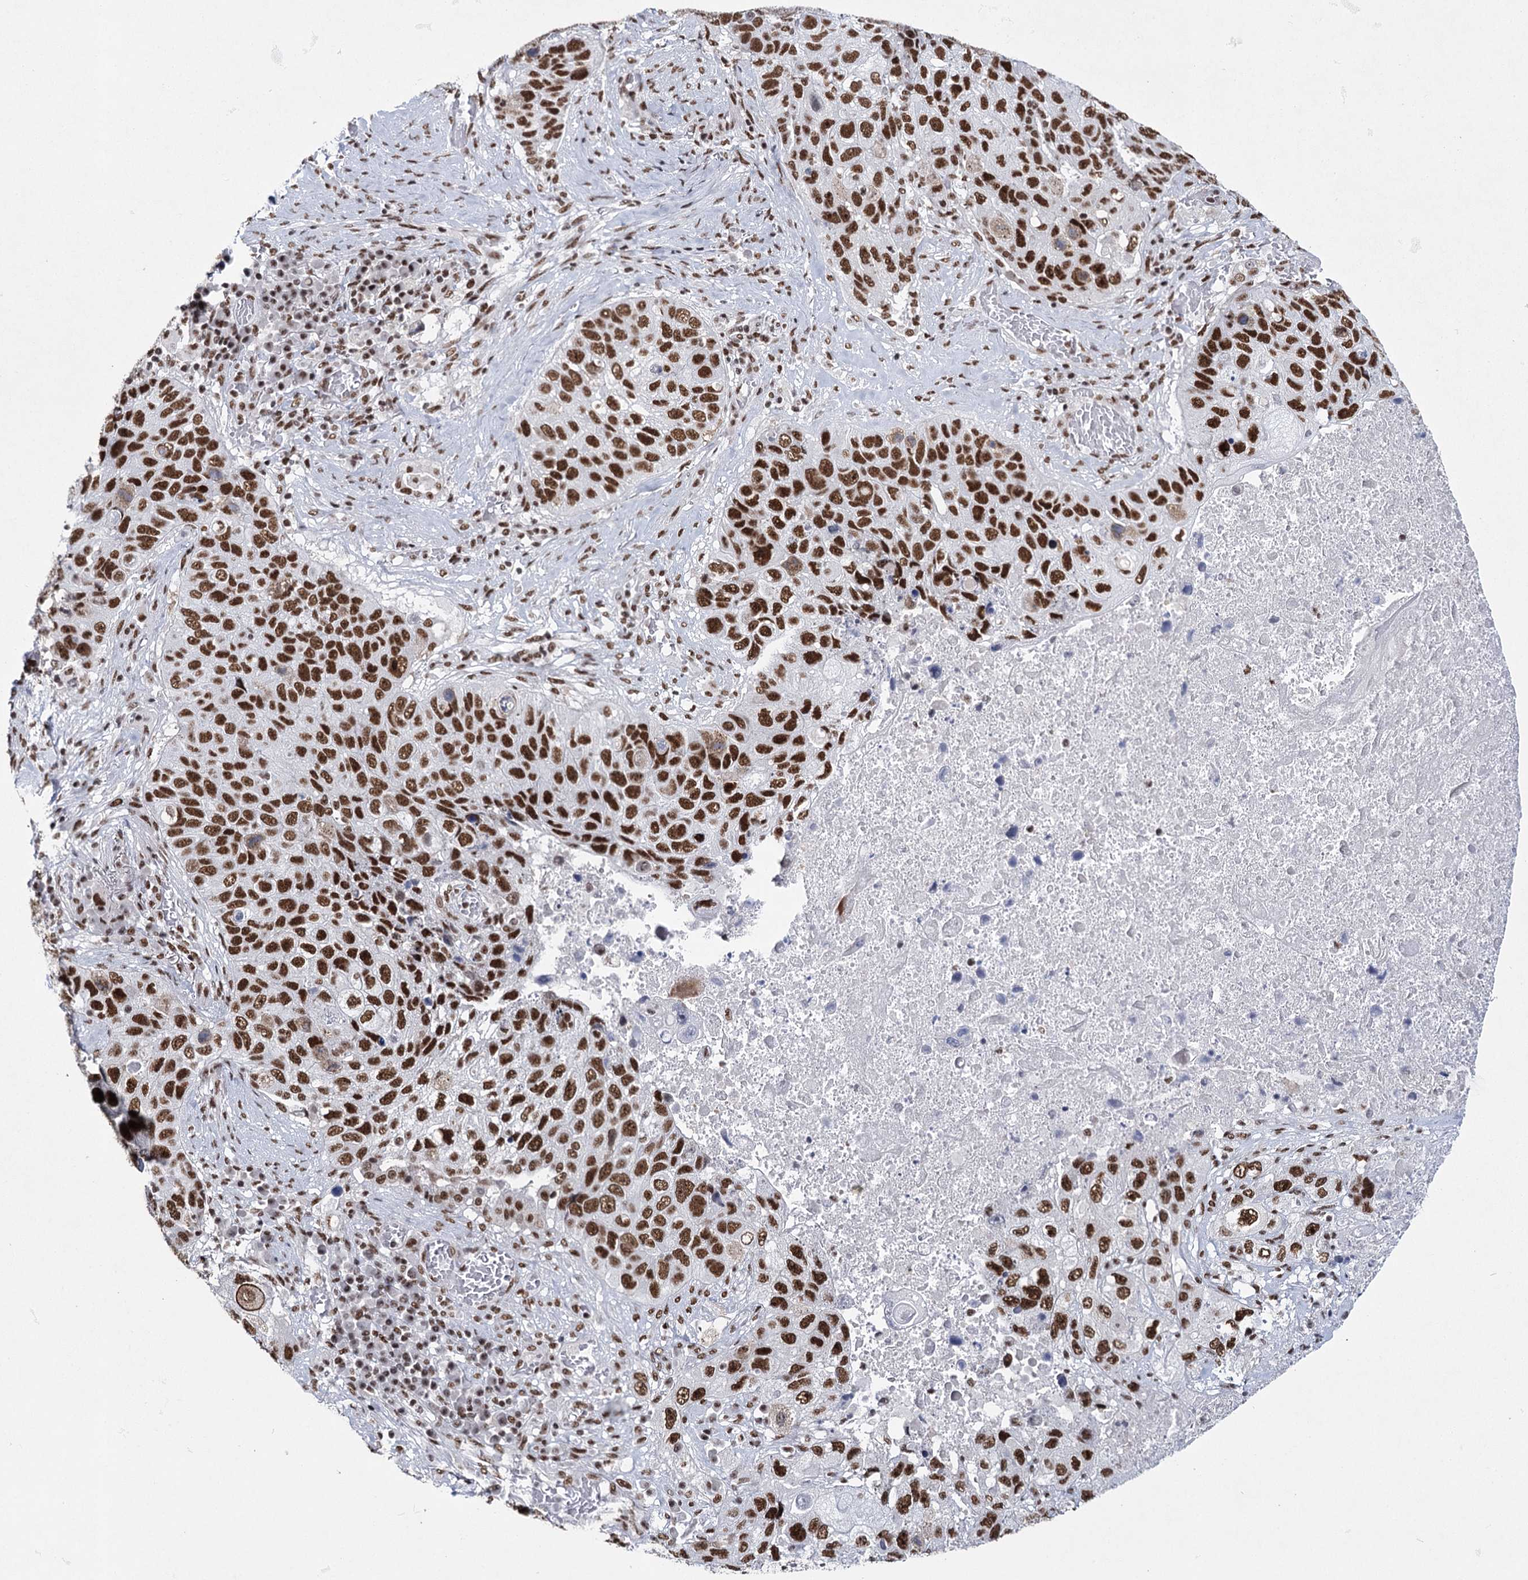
{"staining": {"intensity": "strong", "quantity": ">75%", "location": "nuclear"}, "tissue": "lung cancer", "cell_type": "Tumor cells", "image_type": "cancer", "snomed": [{"axis": "morphology", "description": "Squamous cell carcinoma, NOS"}, {"axis": "topography", "description": "Lung"}], "caption": "An immunohistochemistry micrograph of neoplastic tissue is shown. Protein staining in brown shows strong nuclear positivity in lung cancer (squamous cell carcinoma) within tumor cells. Nuclei are stained in blue.", "gene": "SCAF8", "patient": {"sex": "male", "age": 61}}